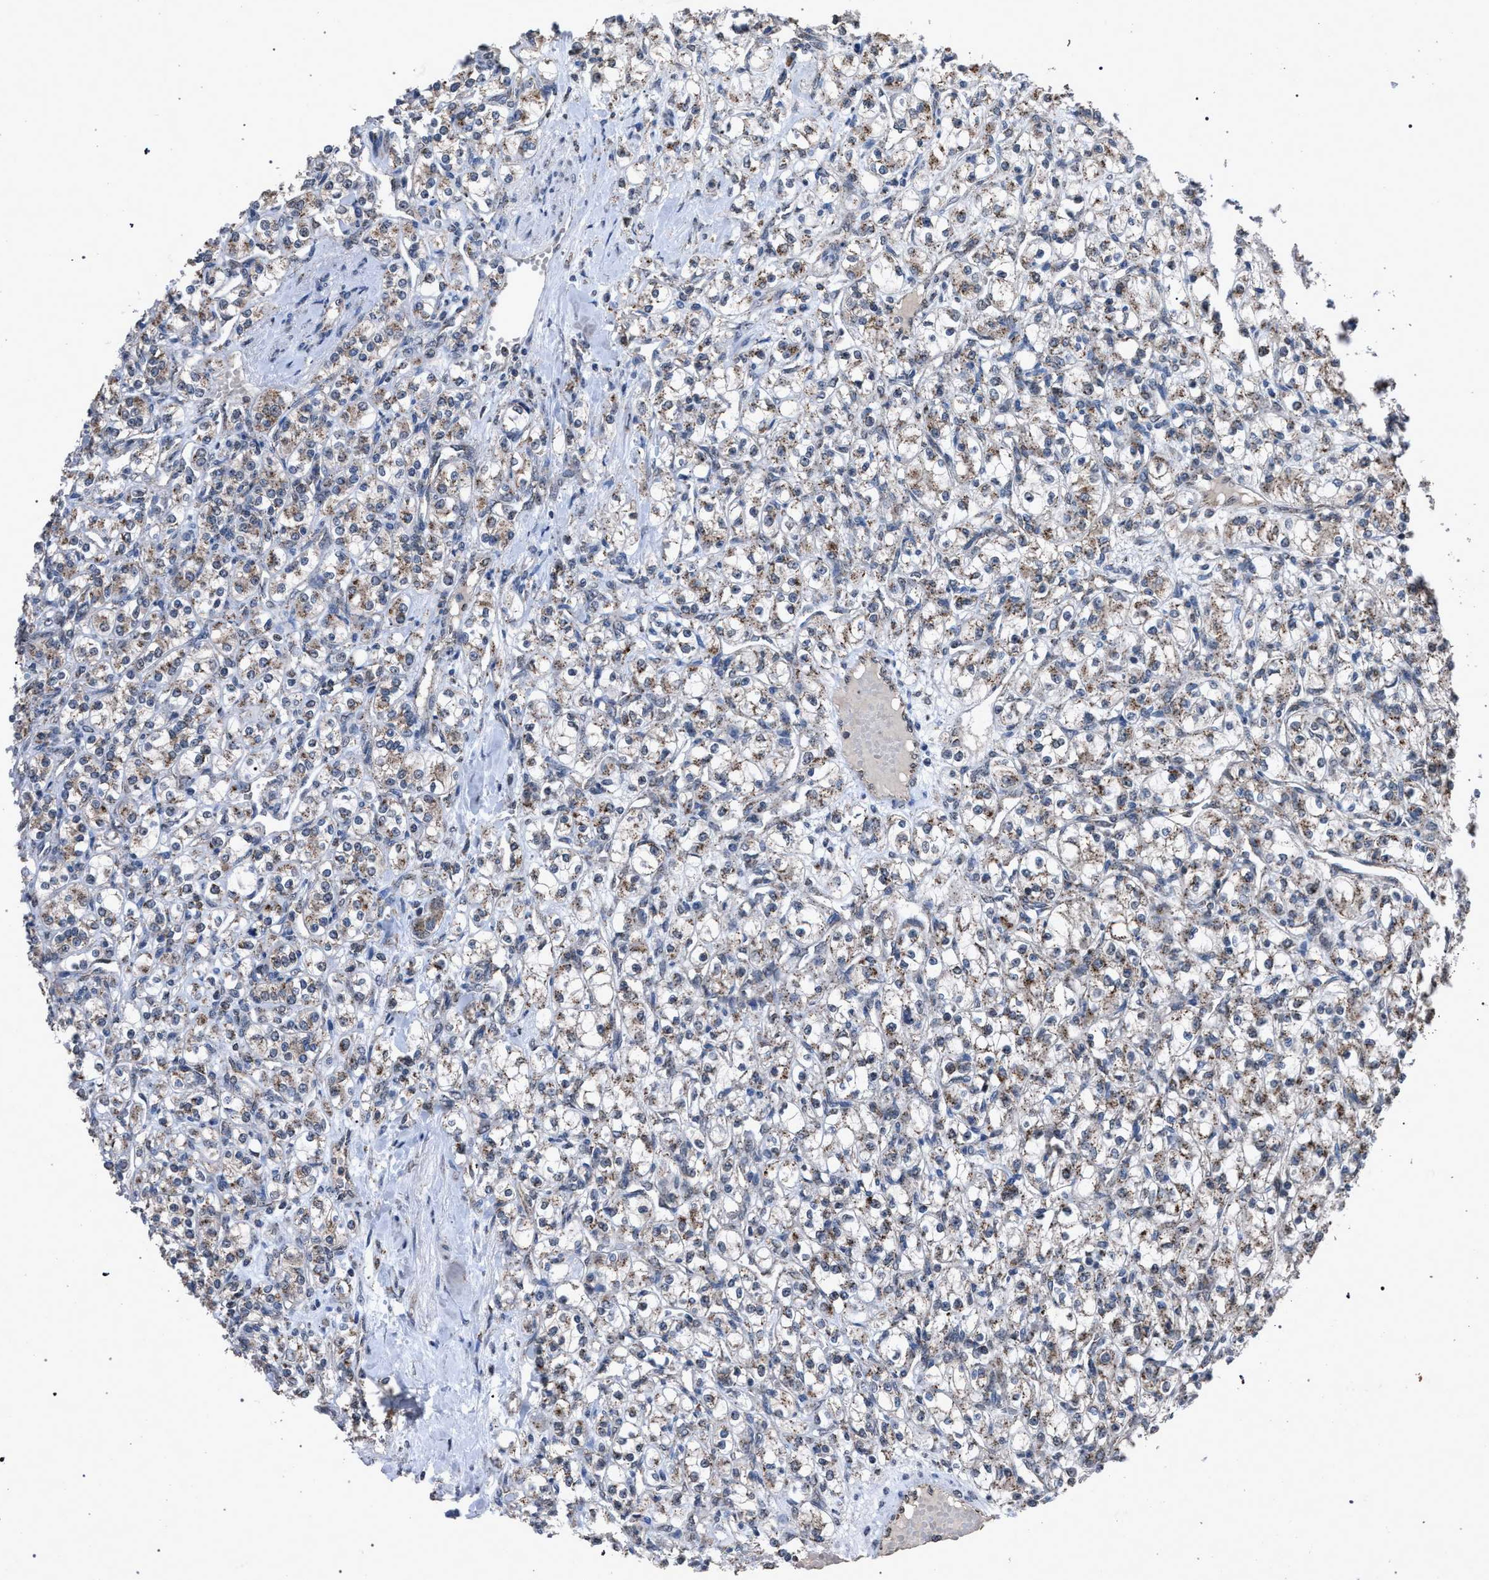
{"staining": {"intensity": "weak", "quantity": ">75%", "location": "cytoplasmic/membranous"}, "tissue": "renal cancer", "cell_type": "Tumor cells", "image_type": "cancer", "snomed": [{"axis": "morphology", "description": "Adenocarcinoma, NOS"}, {"axis": "topography", "description": "Kidney"}], "caption": "Renal cancer (adenocarcinoma) stained with a protein marker demonstrates weak staining in tumor cells.", "gene": "HSD17B4", "patient": {"sex": "male", "age": 77}}